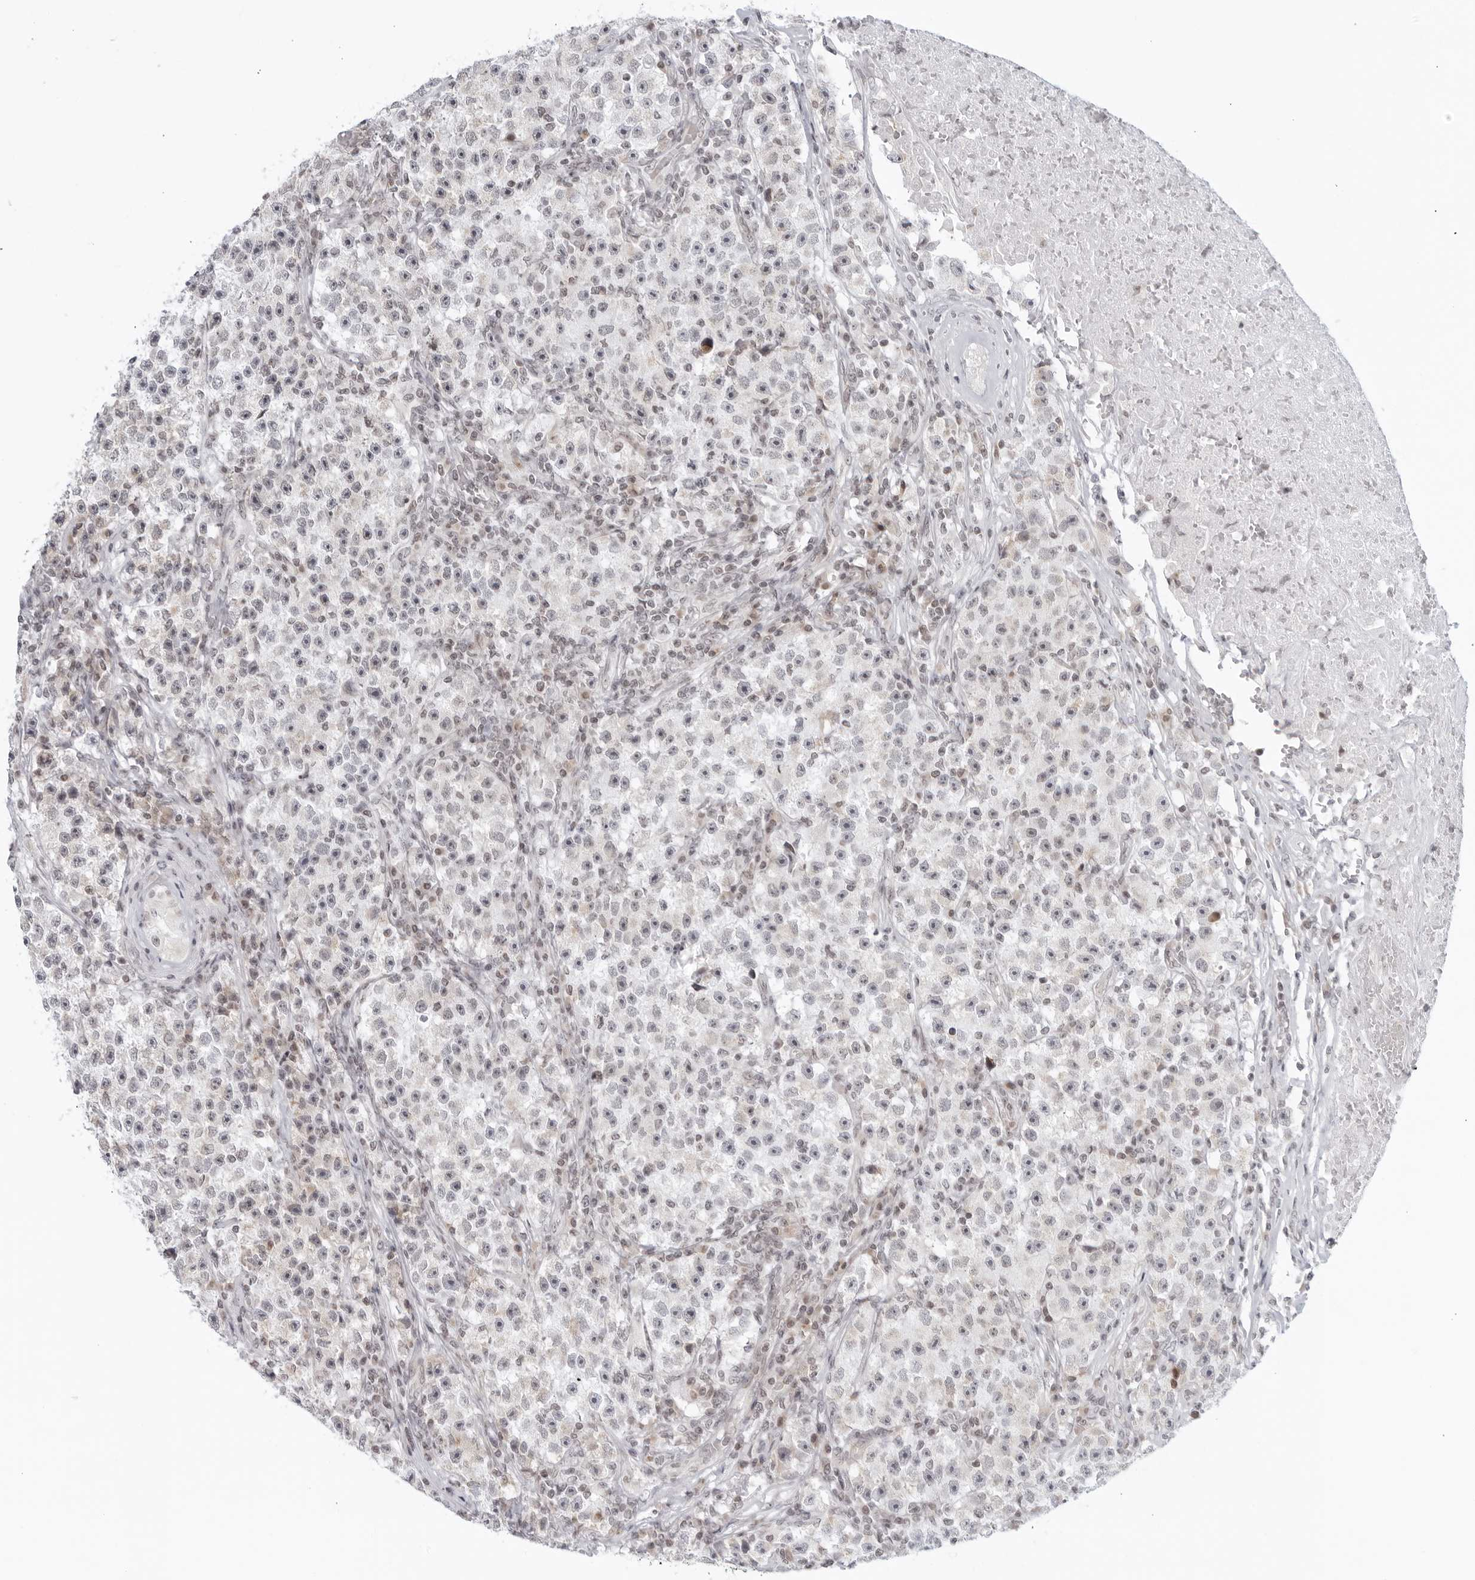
{"staining": {"intensity": "negative", "quantity": "none", "location": "none"}, "tissue": "testis cancer", "cell_type": "Tumor cells", "image_type": "cancer", "snomed": [{"axis": "morphology", "description": "Seminoma, NOS"}, {"axis": "topography", "description": "Testis"}], "caption": "Immunohistochemistry (IHC) photomicrograph of neoplastic tissue: testis cancer (seminoma) stained with DAB (3,3'-diaminobenzidine) reveals no significant protein staining in tumor cells.", "gene": "RAB11FIP3", "patient": {"sex": "male", "age": 22}}